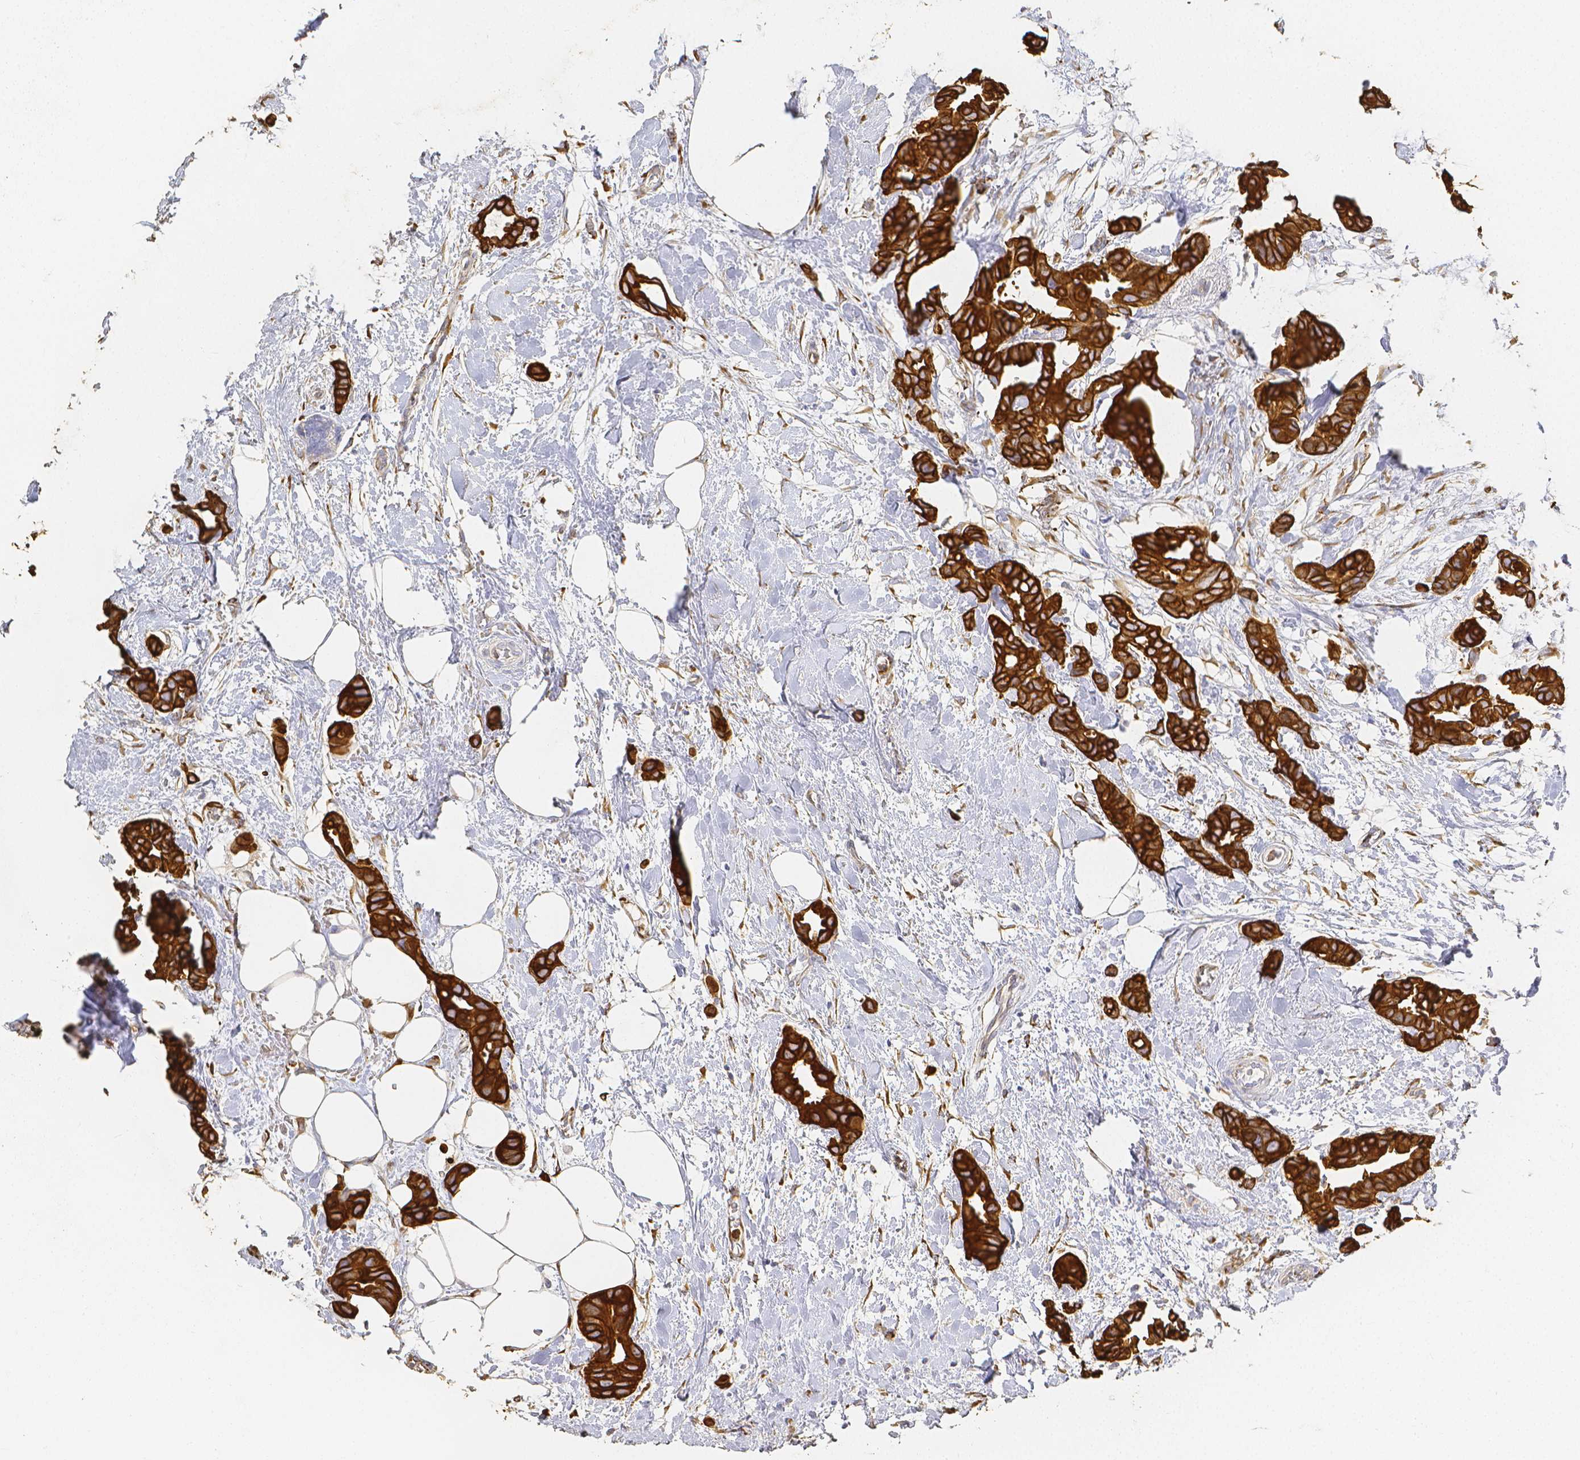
{"staining": {"intensity": "strong", "quantity": ">75%", "location": "cytoplasmic/membranous"}, "tissue": "breast cancer", "cell_type": "Tumor cells", "image_type": "cancer", "snomed": [{"axis": "morphology", "description": "Duct carcinoma"}, {"axis": "topography", "description": "Breast"}], "caption": "IHC (DAB) staining of breast cancer (intraductal carcinoma) shows strong cytoplasmic/membranous protein expression in about >75% of tumor cells.", "gene": "SMURF1", "patient": {"sex": "female", "age": 62}}